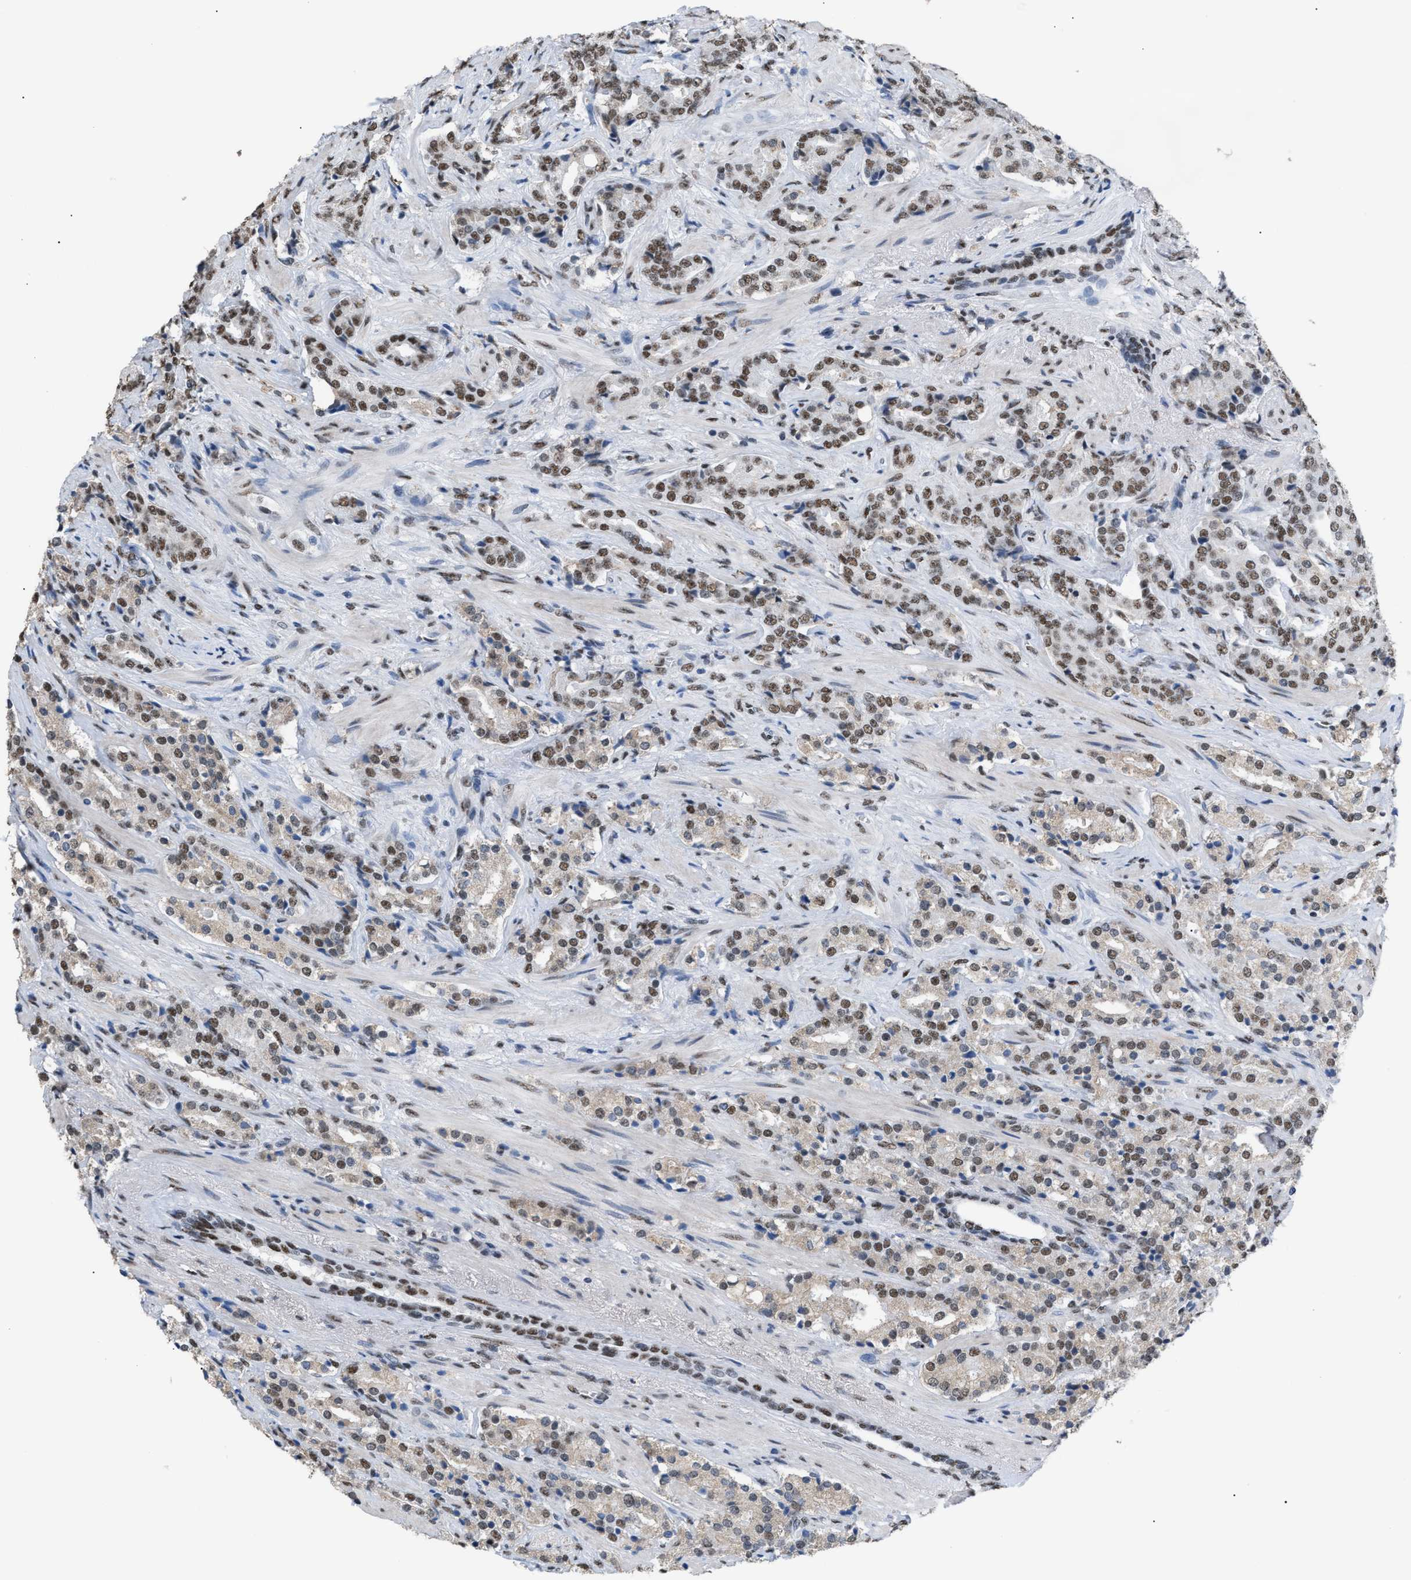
{"staining": {"intensity": "moderate", "quantity": ">75%", "location": "nuclear"}, "tissue": "prostate cancer", "cell_type": "Tumor cells", "image_type": "cancer", "snomed": [{"axis": "morphology", "description": "Adenocarcinoma, High grade"}, {"axis": "topography", "description": "Prostate"}], "caption": "Moderate nuclear protein staining is appreciated in about >75% of tumor cells in adenocarcinoma (high-grade) (prostate).", "gene": "CCAR2", "patient": {"sex": "male", "age": 71}}